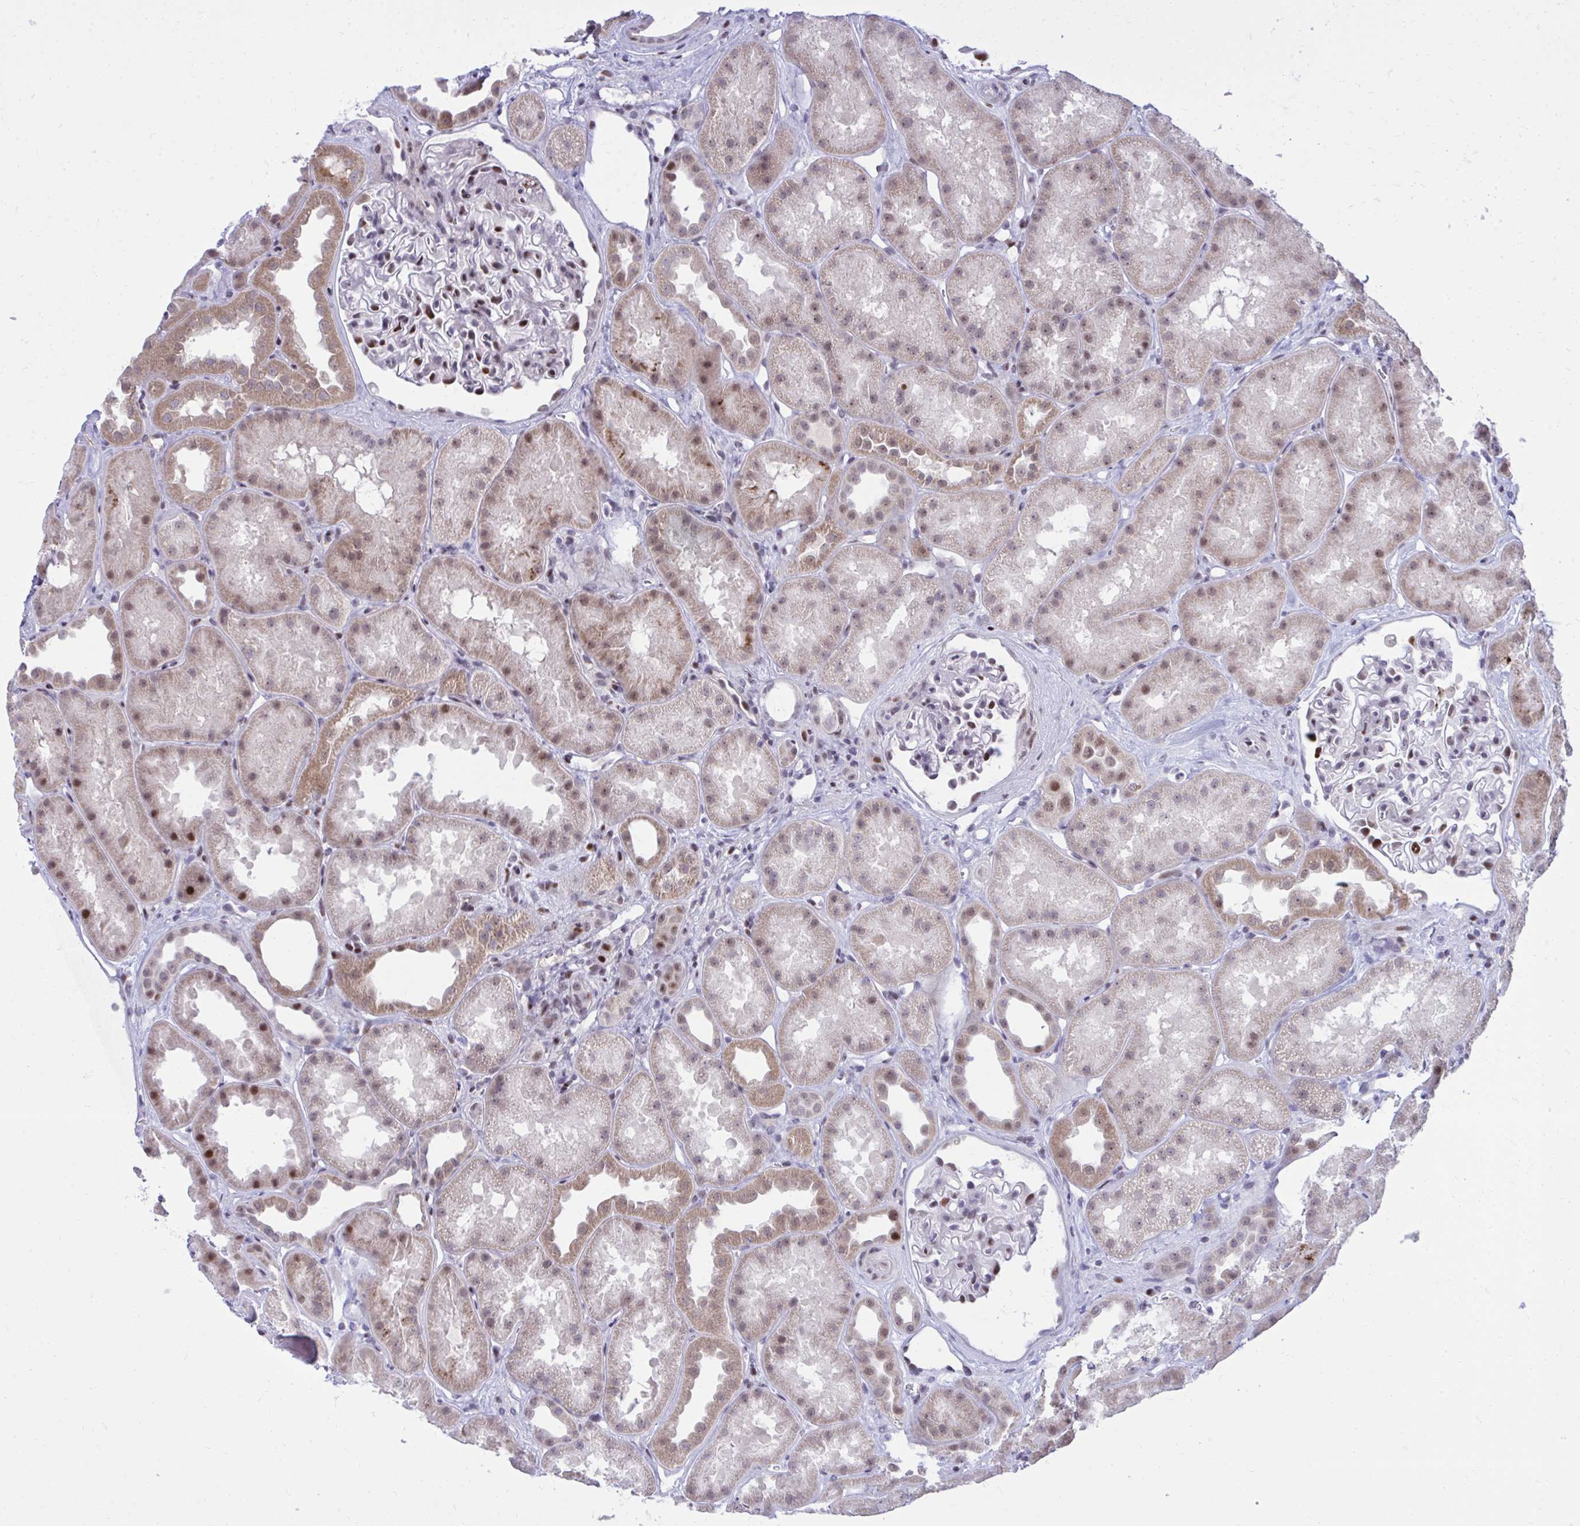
{"staining": {"intensity": "strong", "quantity": "<25%", "location": "nuclear"}, "tissue": "kidney", "cell_type": "Cells in glomeruli", "image_type": "normal", "snomed": [{"axis": "morphology", "description": "Normal tissue, NOS"}, {"axis": "topography", "description": "Kidney"}], "caption": "This image shows immunohistochemistry (IHC) staining of normal kidney, with medium strong nuclear positivity in about <25% of cells in glomeruli.", "gene": "C14orf39", "patient": {"sex": "male", "age": 61}}